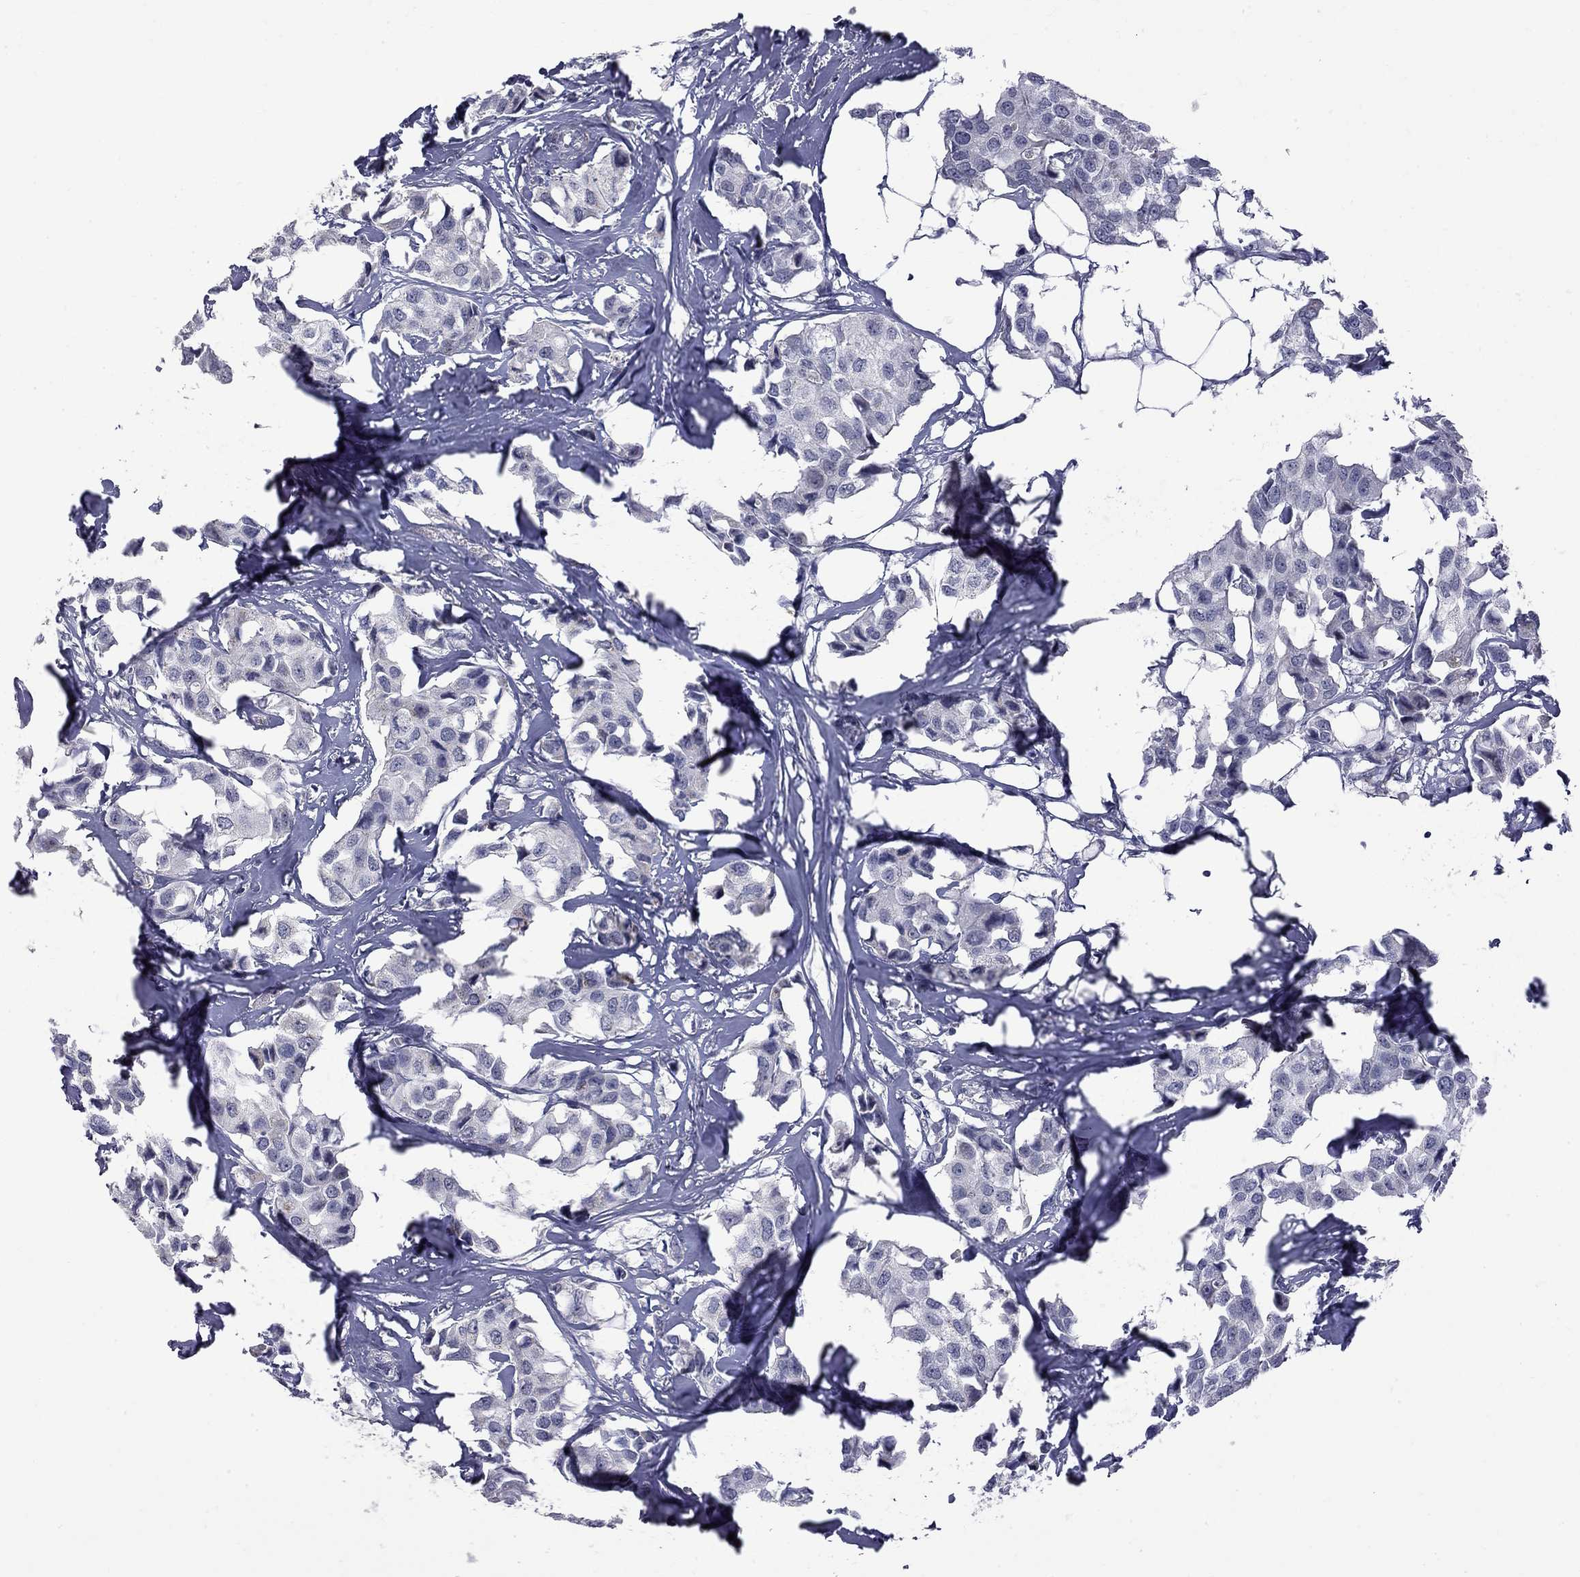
{"staining": {"intensity": "negative", "quantity": "none", "location": "none"}, "tissue": "breast cancer", "cell_type": "Tumor cells", "image_type": "cancer", "snomed": [{"axis": "morphology", "description": "Duct carcinoma"}, {"axis": "topography", "description": "Breast"}], "caption": "An immunohistochemistry (IHC) photomicrograph of infiltrating ductal carcinoma (breast) is shown. There is no staining in tumor cells of infiltrating ductal carcinoma (breast).", "gene": "GSG1L", "patient": {"sex": "female", "age": 80}}